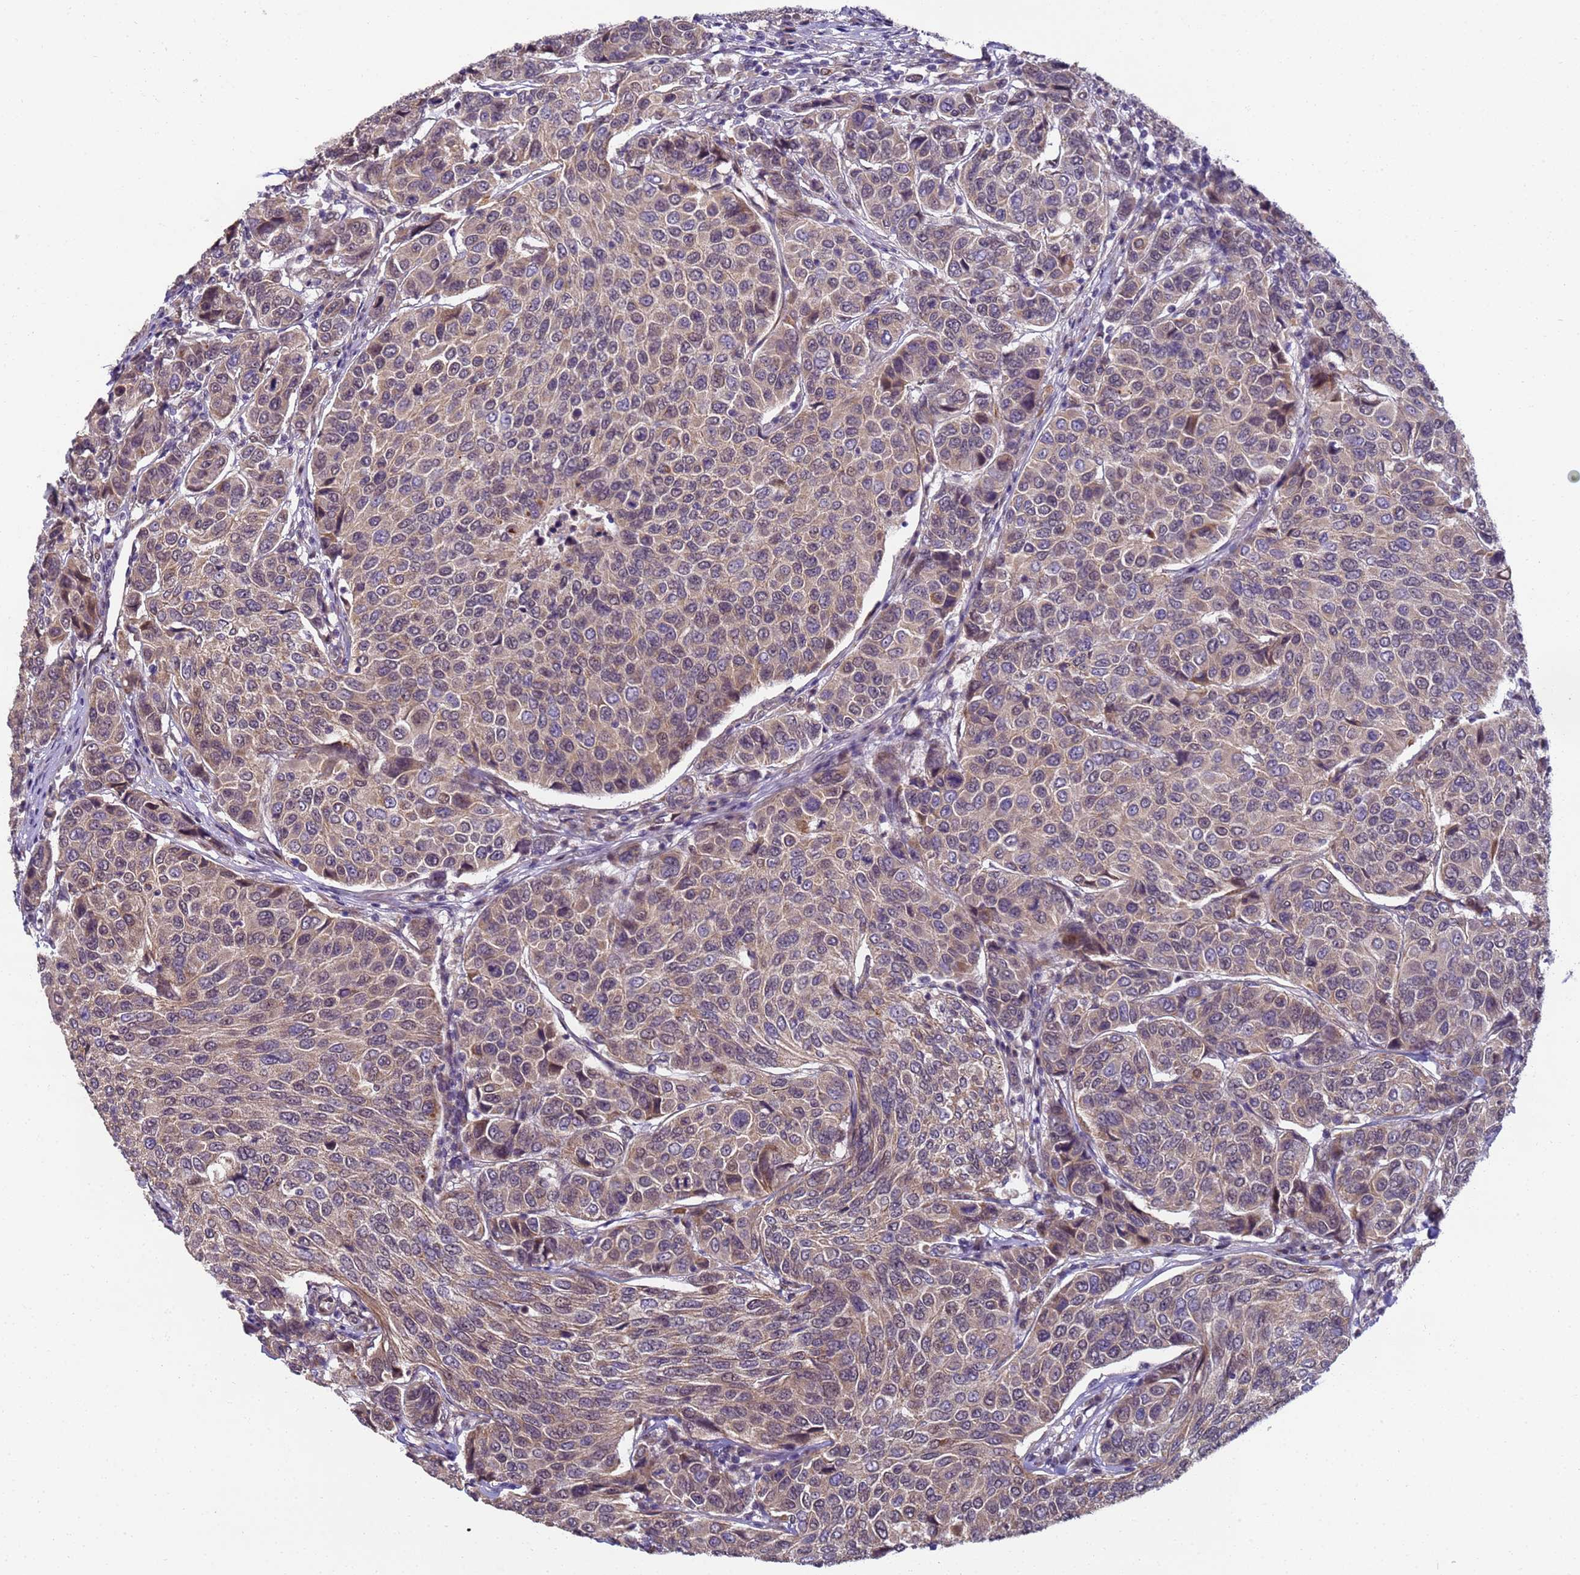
{"staining": {"intensity": "weak", "quantity": ">75%", "location": "cytoplasmic/membranous,nuclear"}, "tissue": "breast cancer", "cell_type": "Tumor cells", "image_type": "cancer", "snomed": [{"axis": "morphology", "description": "Duct carcinoma"}, {"axis": "topography", "description": "Breast"}], "caption": "An image of human invasive ductal carcinoma (breast) stained for a protein demonstrates weak cytoplasmic/membranous and nuclear brown staining in tumor cells. (IHC, brightfield microscopy, high magnification).", "gene": "RAPGEF3", "patient": {"sex": "female", "age": 55}}